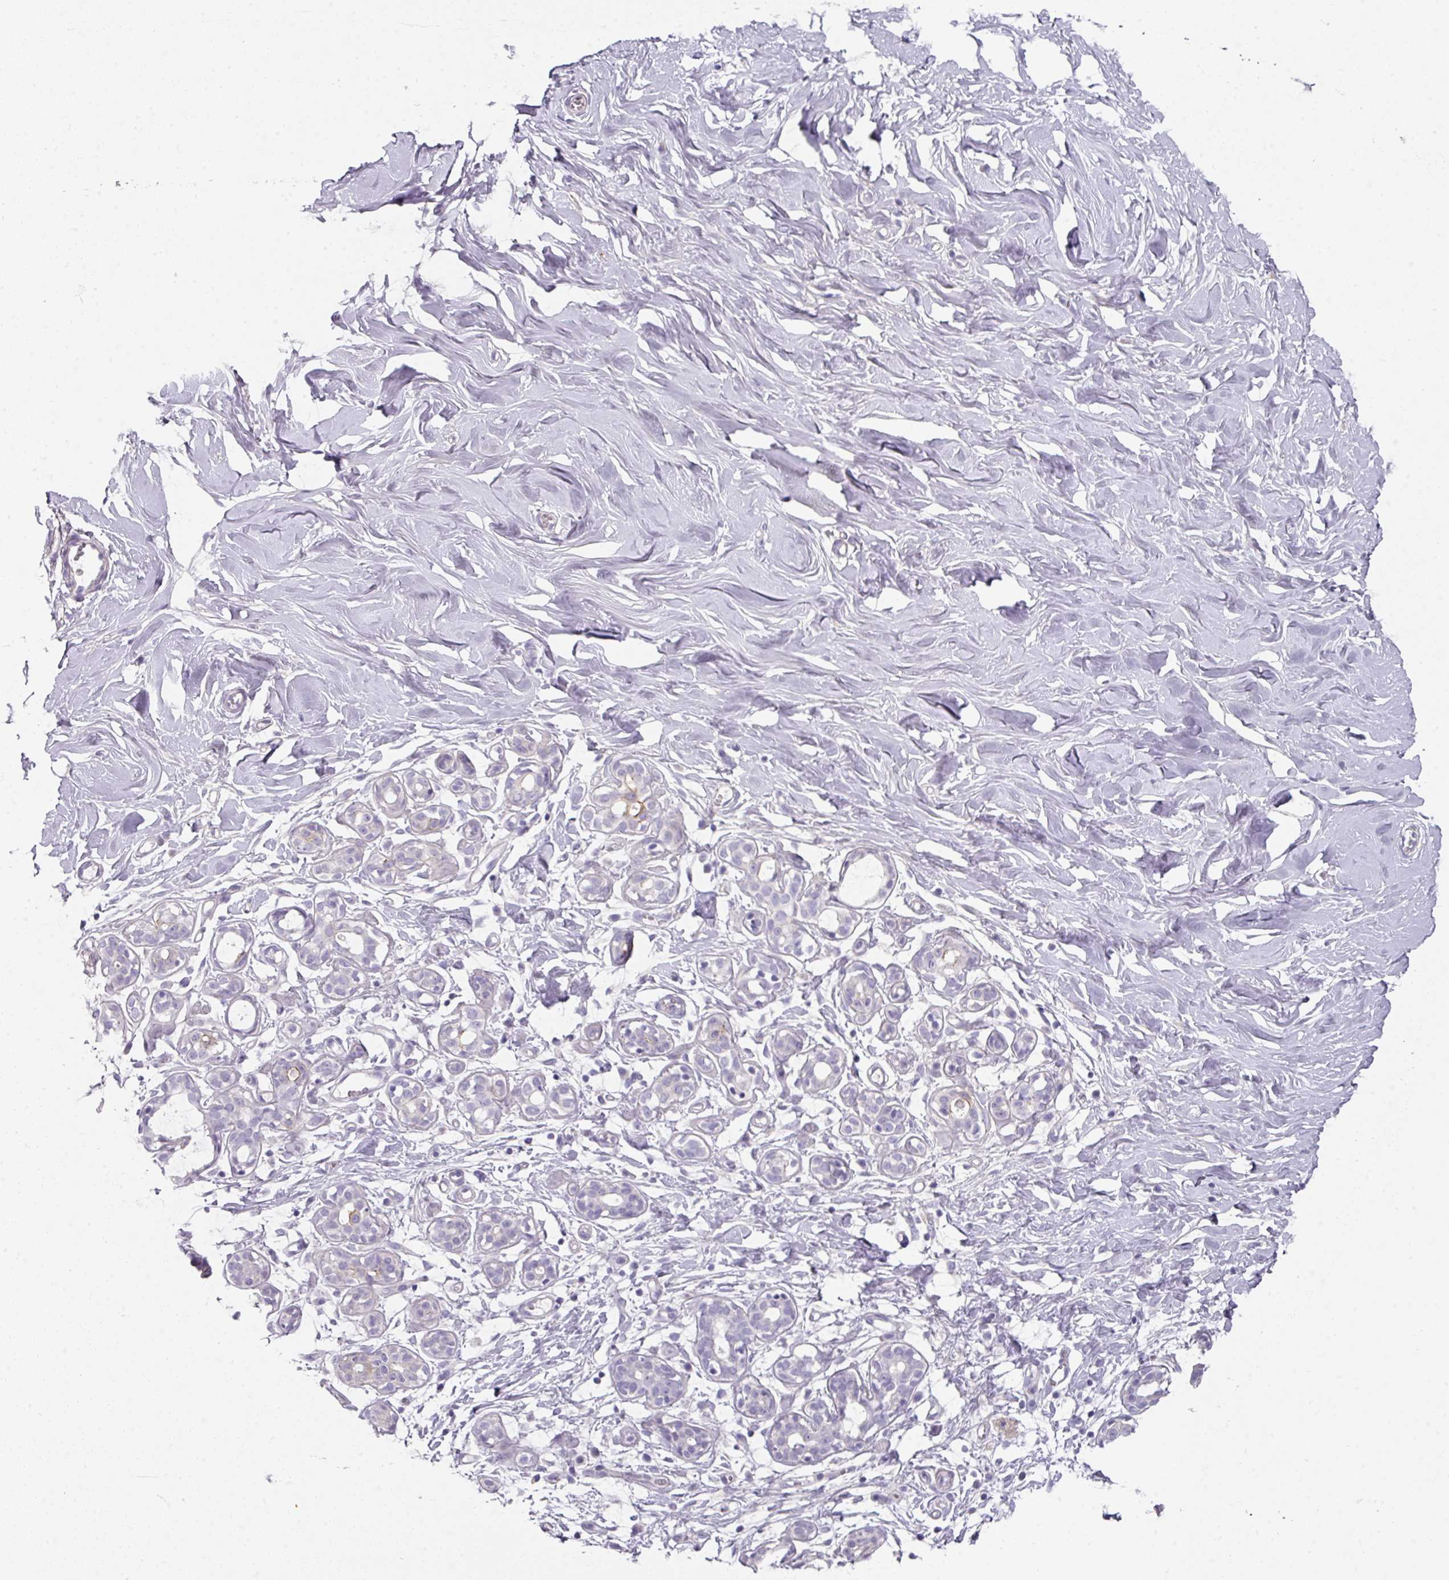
{"staining": {"intensity": "negative", "quantity": "none", "location": "none"}, "tissue": "breast", "cell_type": "Adipocytes", "image_type": "normal", "snomed": [{"axis": "morphology", "description": "Normal tissue, NOS"}, {"axis": "topography", "description": "Breast"}], "caption": "IHC micrograph of normal breast: breast stained with DAB demonstrates no significant protein staining in adipocytes.", "gene": "ANKRD29", "patient": {"sex": "female", "age": 27}}